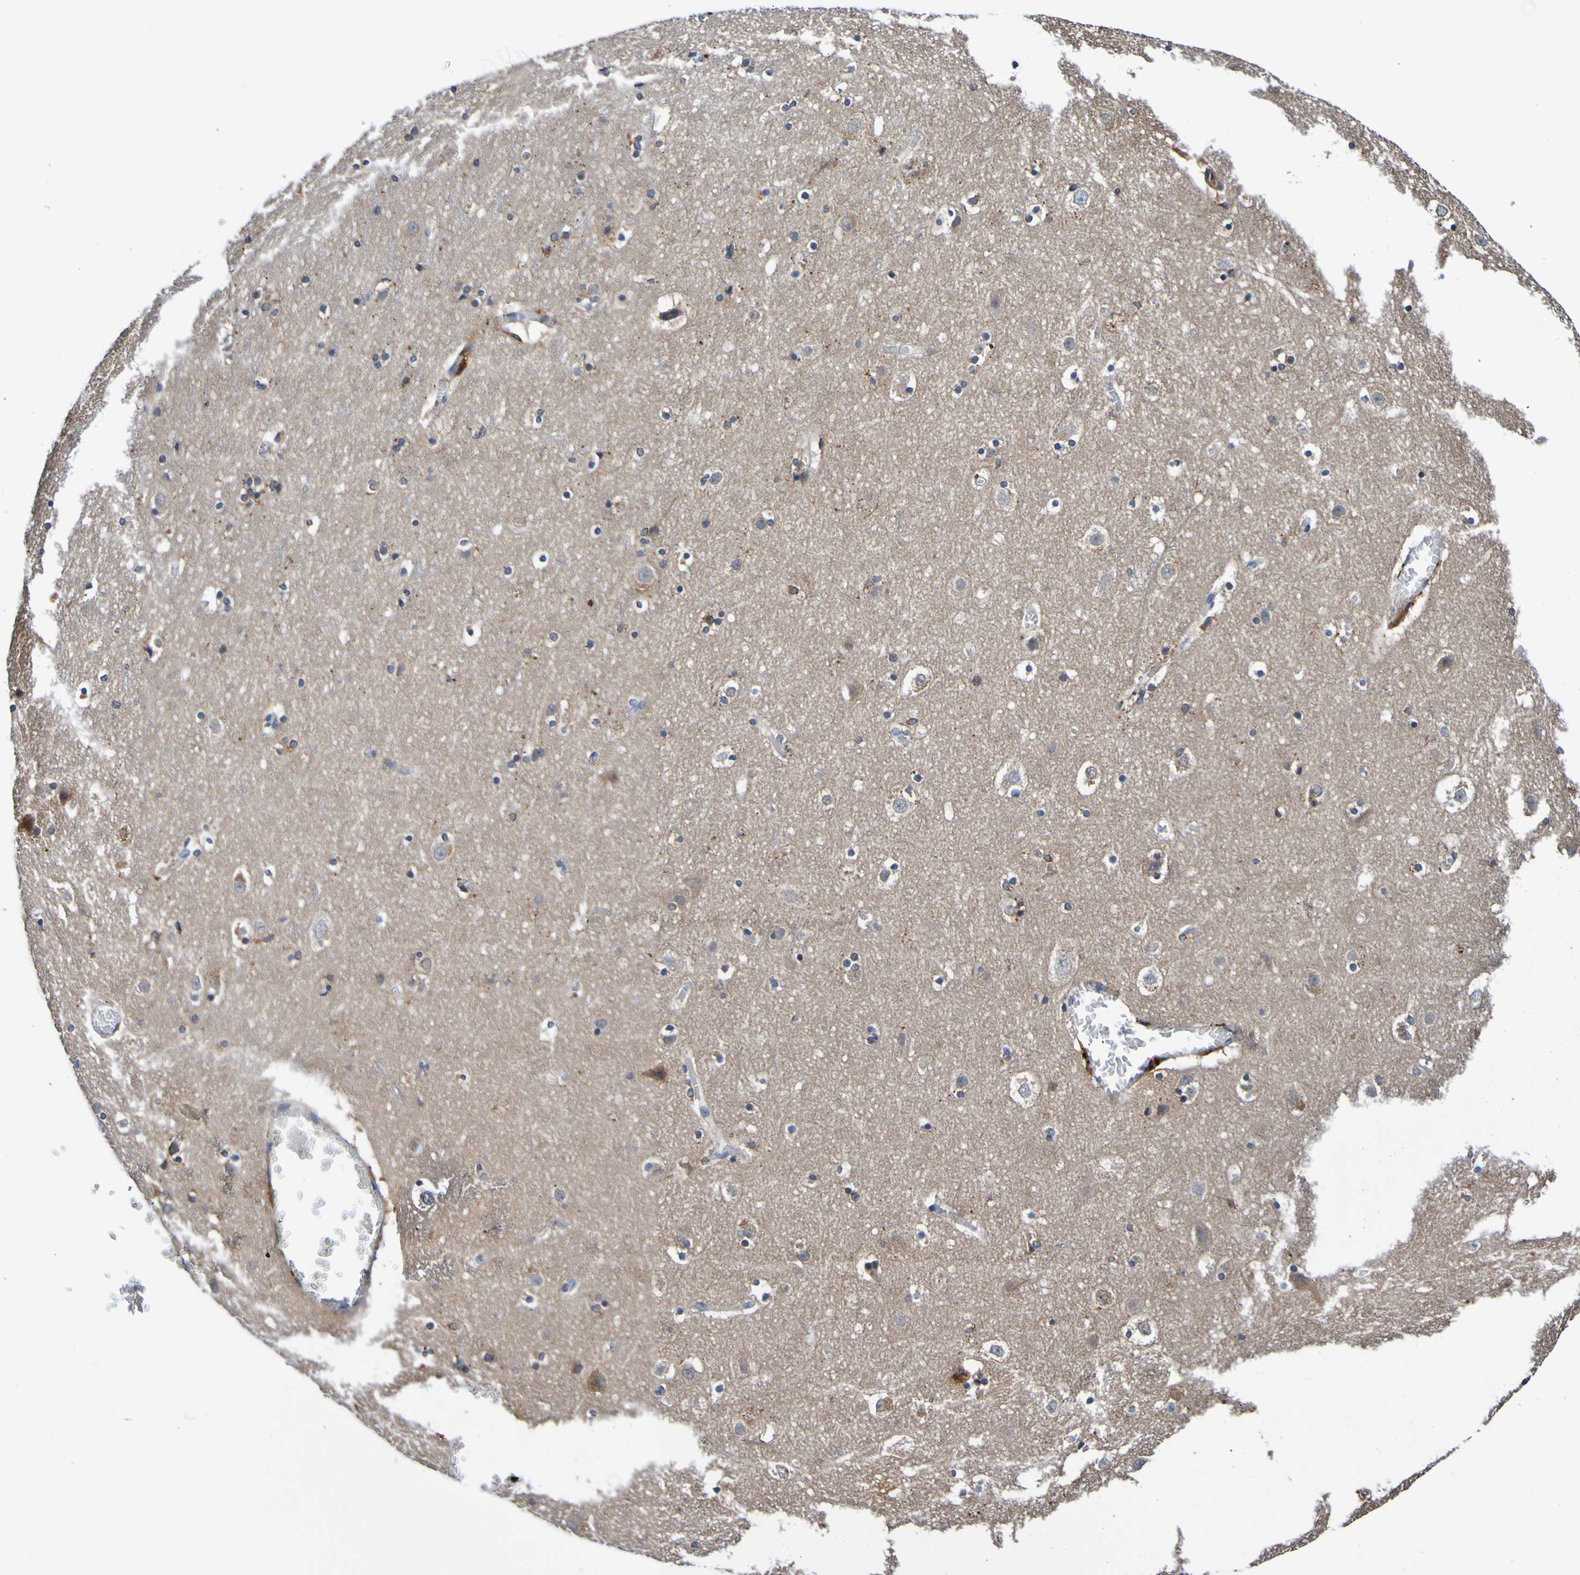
{"staining": {"intensity": "negative", "quantity": "none", "location": "none"}, "tissue": "cerebral cortex", "cell_type": "Endothelial cells", "image_type": "normal", "snomed": [{"axis": "morphology", "description": "Normal tissue, NOS"}, {"axis": "topography", "description": "Cerebral cortex"}], "caption": "Immunohistochemistry image of benign cerebral cortex: cerebral cortex stained with DAB (3,3'-diaminobenzidine) exhibits no significant protein positivity in endothelial cells.", "gene": "METAP2", "patient": {"sex": "male", "age": 45}}